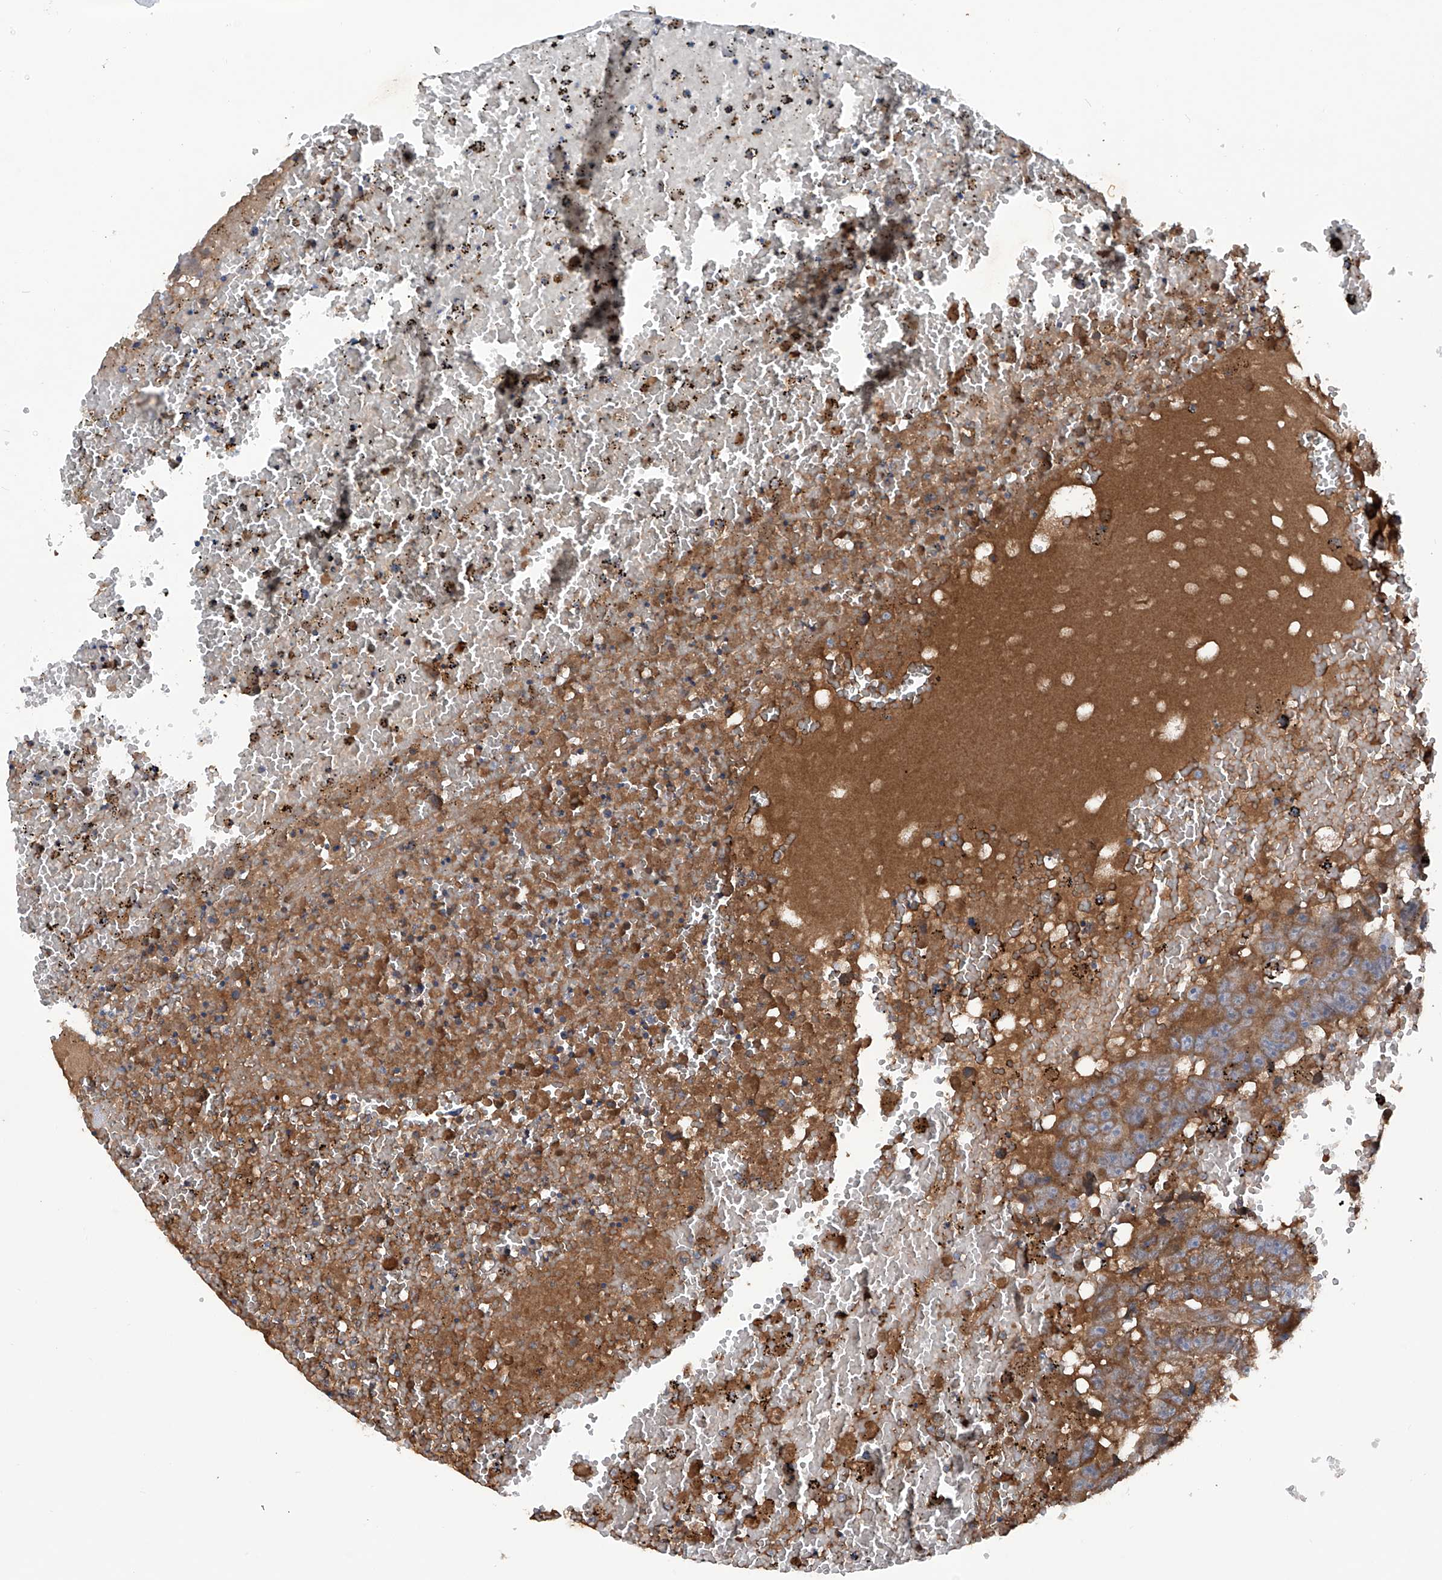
{"staining": {"intensity": "moderate", "quantity": ">75%", "location": "cytoplasmic/membranous"}, "tissue": "testis cancer", "cell_type": "Tumor cells", "image_type": "cancer", "snomed": [{"axis": "morphology", "description": "Carcinoma, Embryonal, NOS"}, {"axis": "topography", "description": "Testis"}], "caption": "Testis embryonal carcinoma tissue displays moderate cytoplasmic/membranous positivity in about >75% of tumor cells, visualized by immunohistochemistry. Nuclei are stained in blue.", "gene": "ASCC3", "patient": {"sex": "male", "age": 25}}